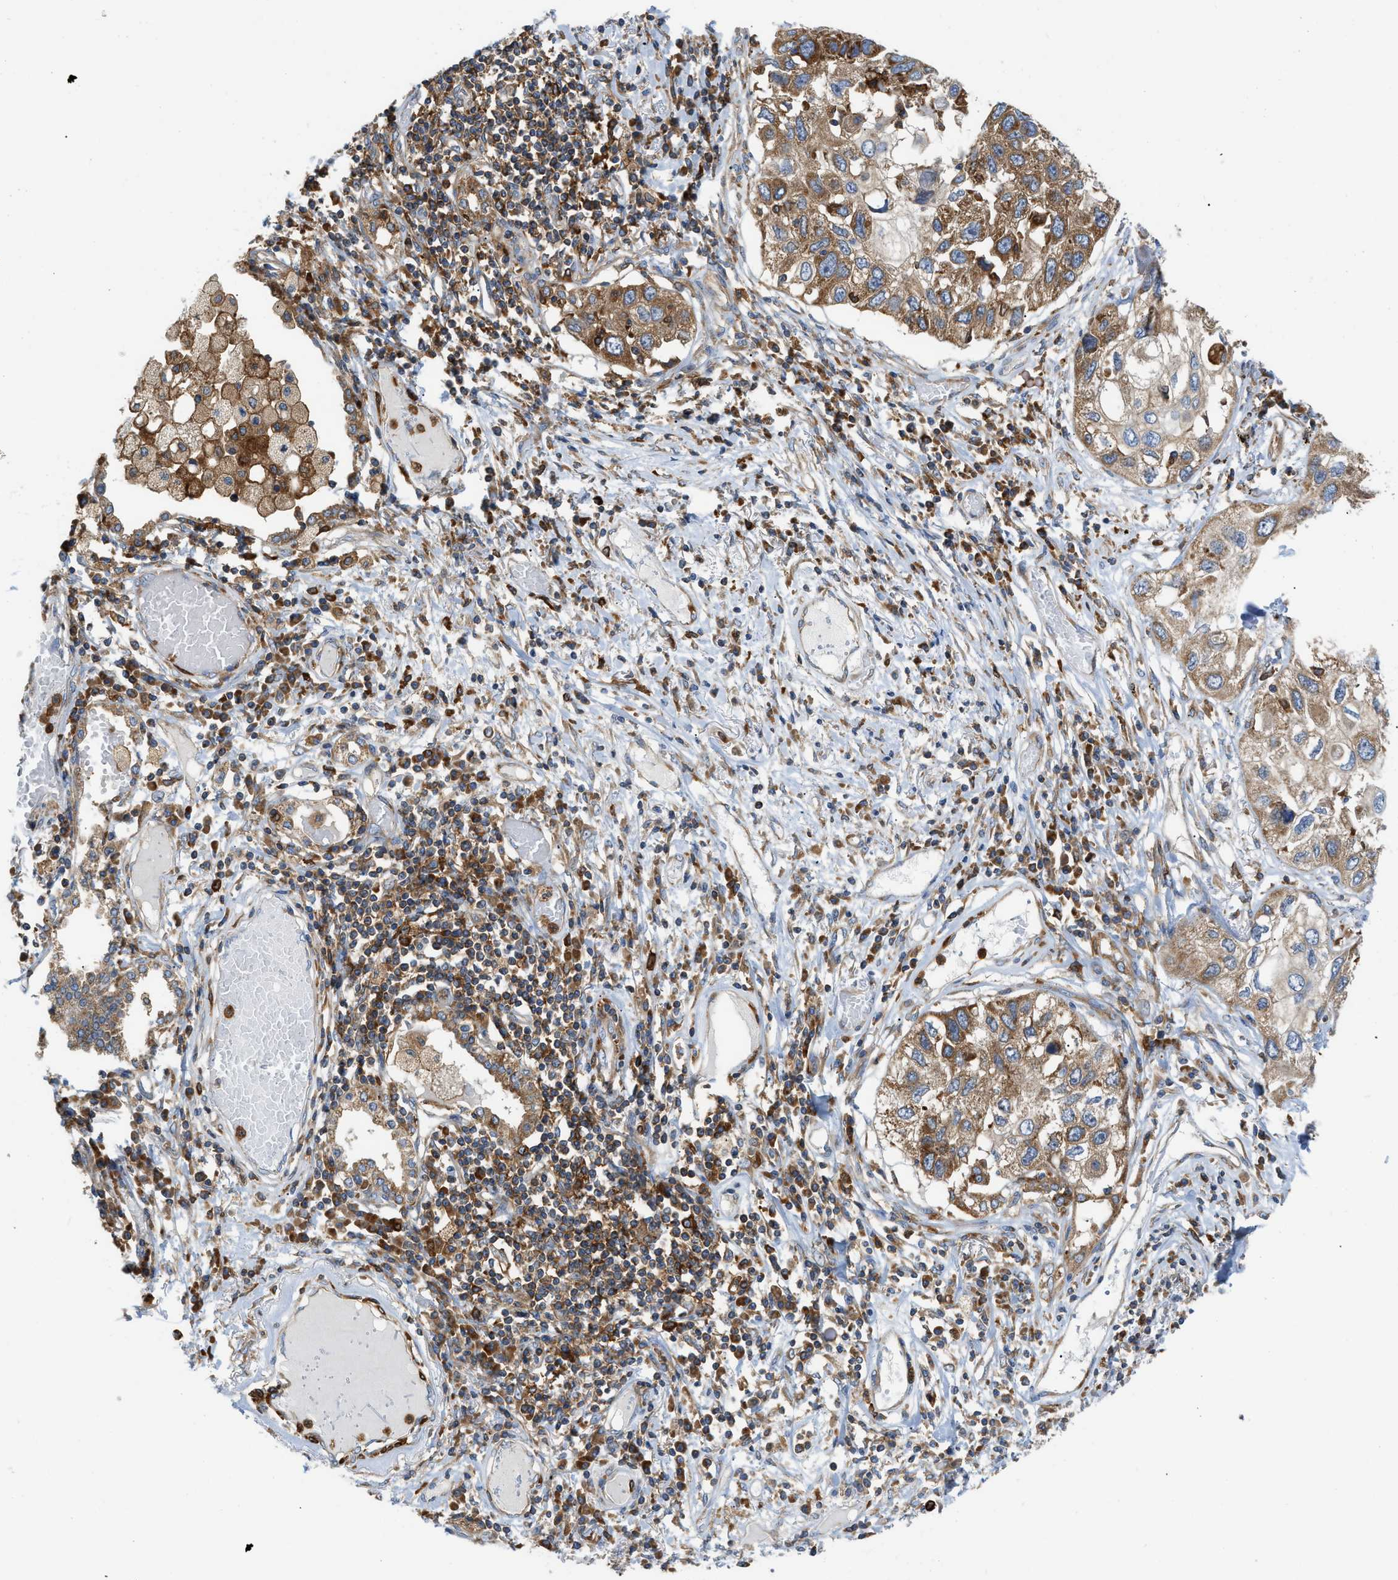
{"staining": {"intensity": "moderate", "quantity": ">75%", "location": "cytoplasmic/membranous"}, "tissue": "lung cancer", "cell_type": "Tumor cells", "image_type": "cancer", "snomed": [{"axis": "morphology", "description": "Squamous cell carcinoma, NOS"}, {"axis": "topography", "description": "Lung"}], "caption": "High-power microscopy captured an immunohistochemistry (IHC) photomicrograph of lung cancer, revealing moderate cytoplasmic/membranous positivity in approximately >75% of tumor cells.", "gene": "GPAT4", "patient": {"sex": "male", "age": 71}}